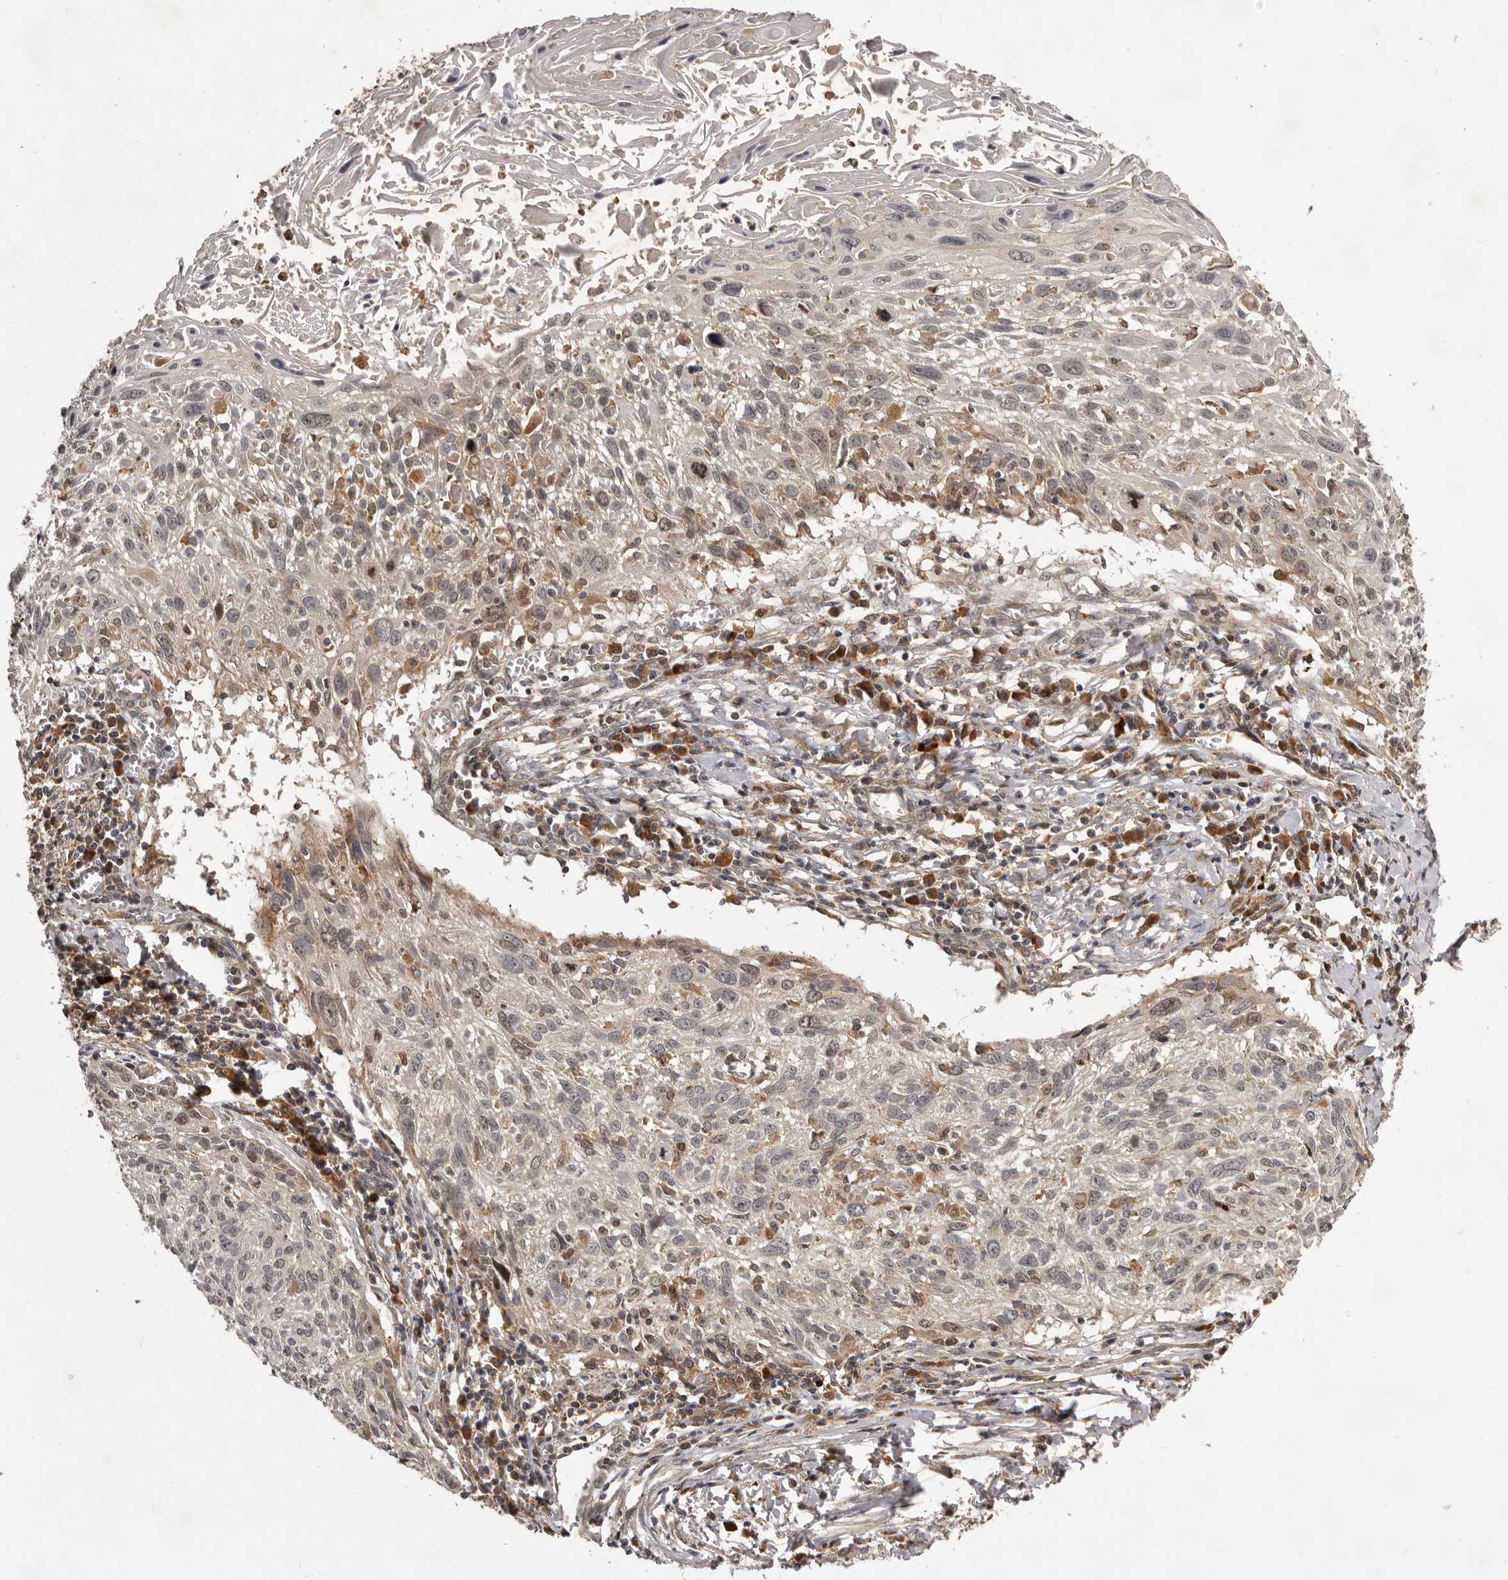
{"staining": {"intensity": "moderate", "quantity": "<25%", "location": "cytoplasmic/membranous"}, "tissue": "cervical cancer", "cell_type": "Tumor cells", "image_type": "cancer", "snomed": [{"axis": "morphology", "description": "Squamous cell carcinoma, NOS"}, {"axis": "topography", "description": "Cervix"}], "caption": "Cervical squamous cell carcinoma stained for a protein (brown) displays moderate cytoplasmic/membranous positive expression in approximately <25% of tumor cells.", "gene": "RNF187", "patient": {"sex": "female", "age": 51}}